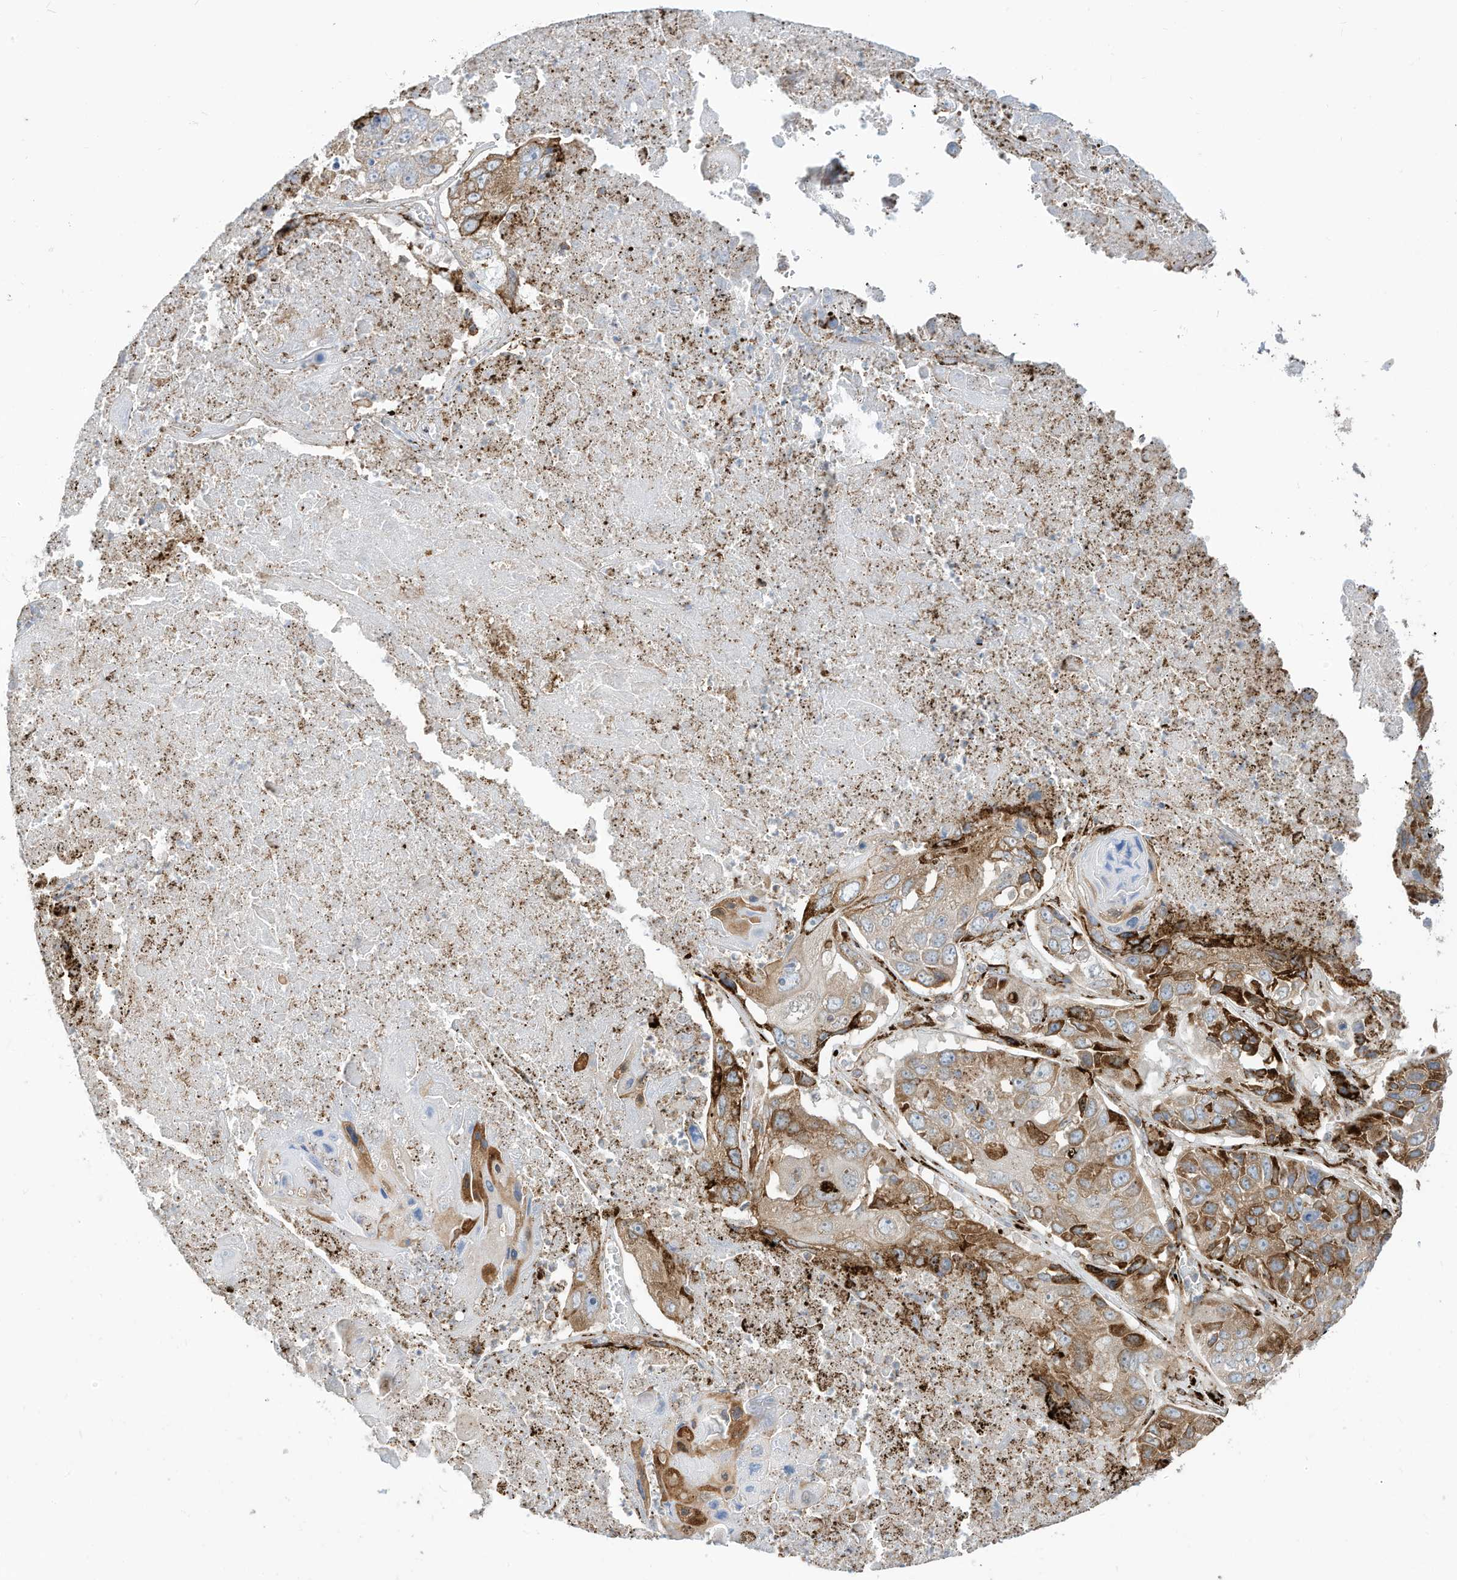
{"staining": {"intensity": "moderate", "quantity": ">75%", "location": "cytoplasmic/membranous"}, "tissue": "lung cancer", "cell_type": "Tumor cells", "image_type": "cancer", "snomed": [{"axis": "morphology", "description": "Squamous cell carcinoma, NOS"}, {"axis": "topography", "description": "Lung"}], "caption": "There is medium levels of moderate cytoplasmic/membranous expression in tumor cells of lung squamous cell carcinoma, as demonstrated by immunohistochemical staining (brown color).", "gene": "TRNAU1AP", "patient": {"sex": "male", "age": 61}}